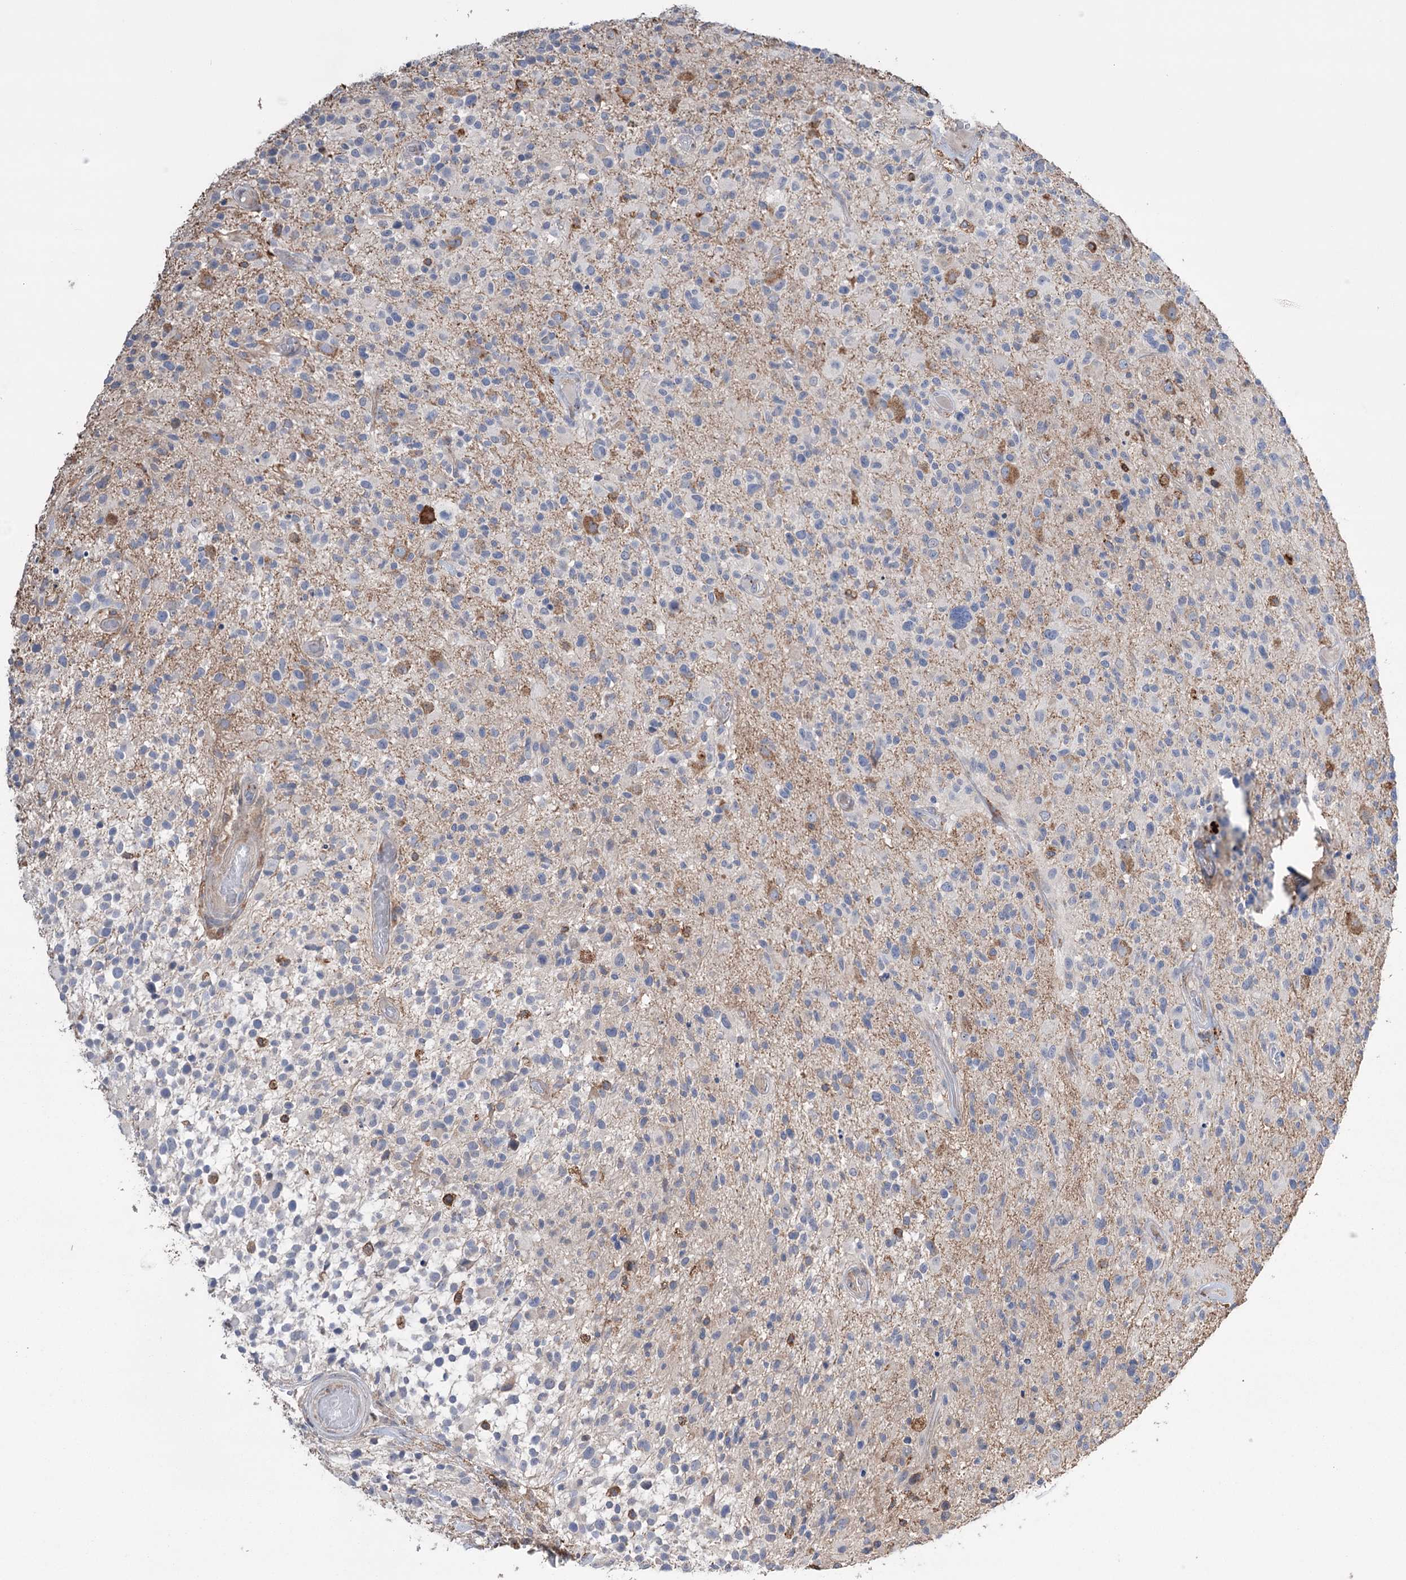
{"staining": {"intensity": "negative", "quantity": "none", "location": "none"}, "tissue": "glioma", "cell_type": "Tumor cells", "image_type": "cancer", "snomed": [{"axis": "morphology", "description": "Glioma, malignant, High grade"}, {"axis": "morphology", "description": "Glioblastoma, NOS"}, {"axis": "topography", "description": "Brain"}], "caption": "Micrograph shows no significant protein expression in tumor cells of high-grade glioma (malignant).", "gene": "TRIM71", "patient": {"sex": "male", "age": 60}}